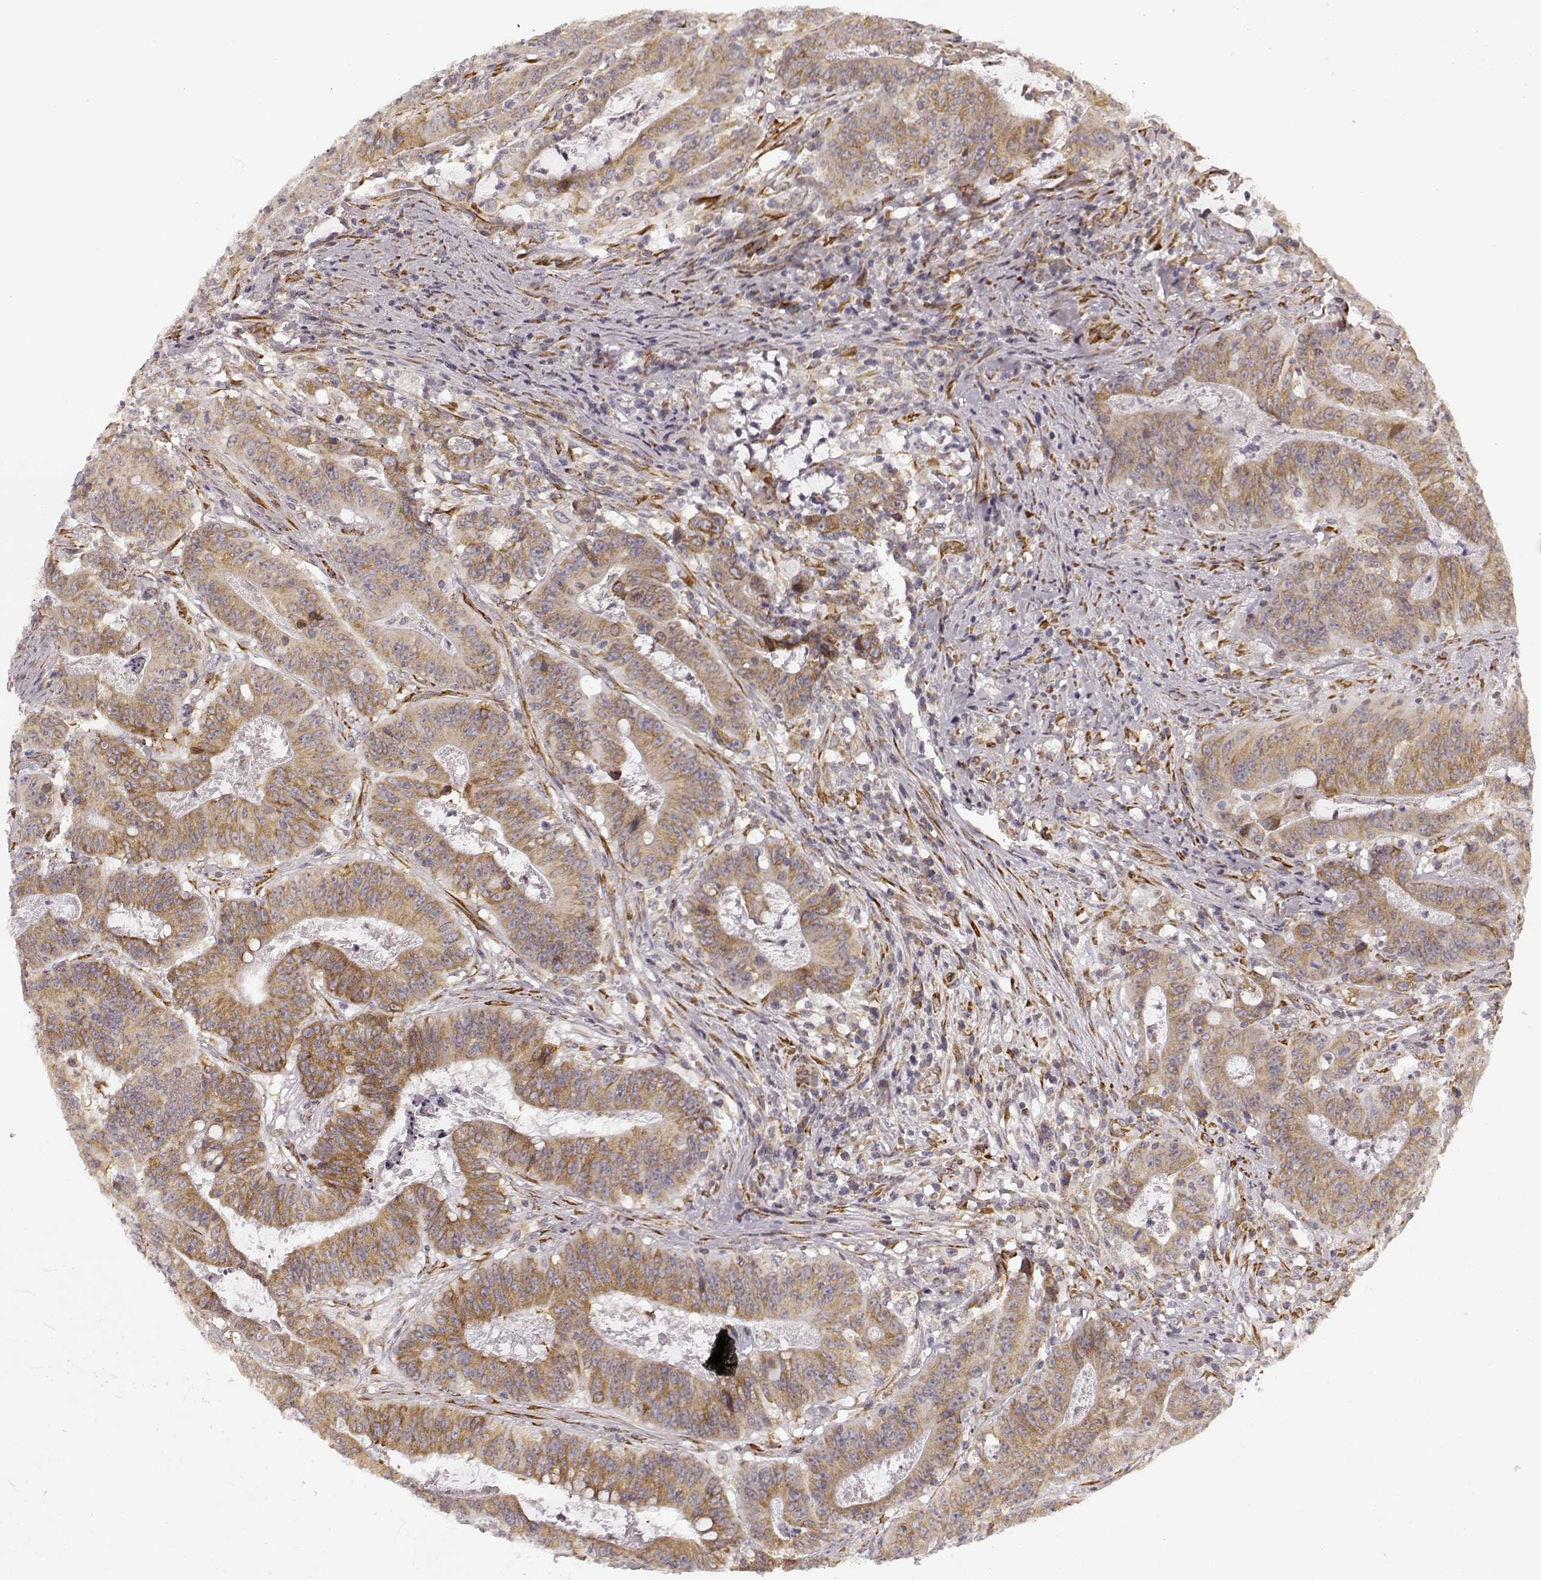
{"staining": {"intensity": "moderate", "quantity": "25%-75%", "location": "cytoplasmic/membranous"}, "tissue": "colorectal cancer", "cell_type": "Tumor cells", "image_type": "cancer", "snomed": [{"axis": "morphology", "description": "Adenocarcinoma, NOS"}, {"axis": "topography", "description": "Colon"}], "caption": "Human adenocarcinoma (colorectal) stained with a protein marker demonstrates moderate staining in tumor cells.", "gene": "TMEM14A", "patient": {"sex": "male", "age": 33}}